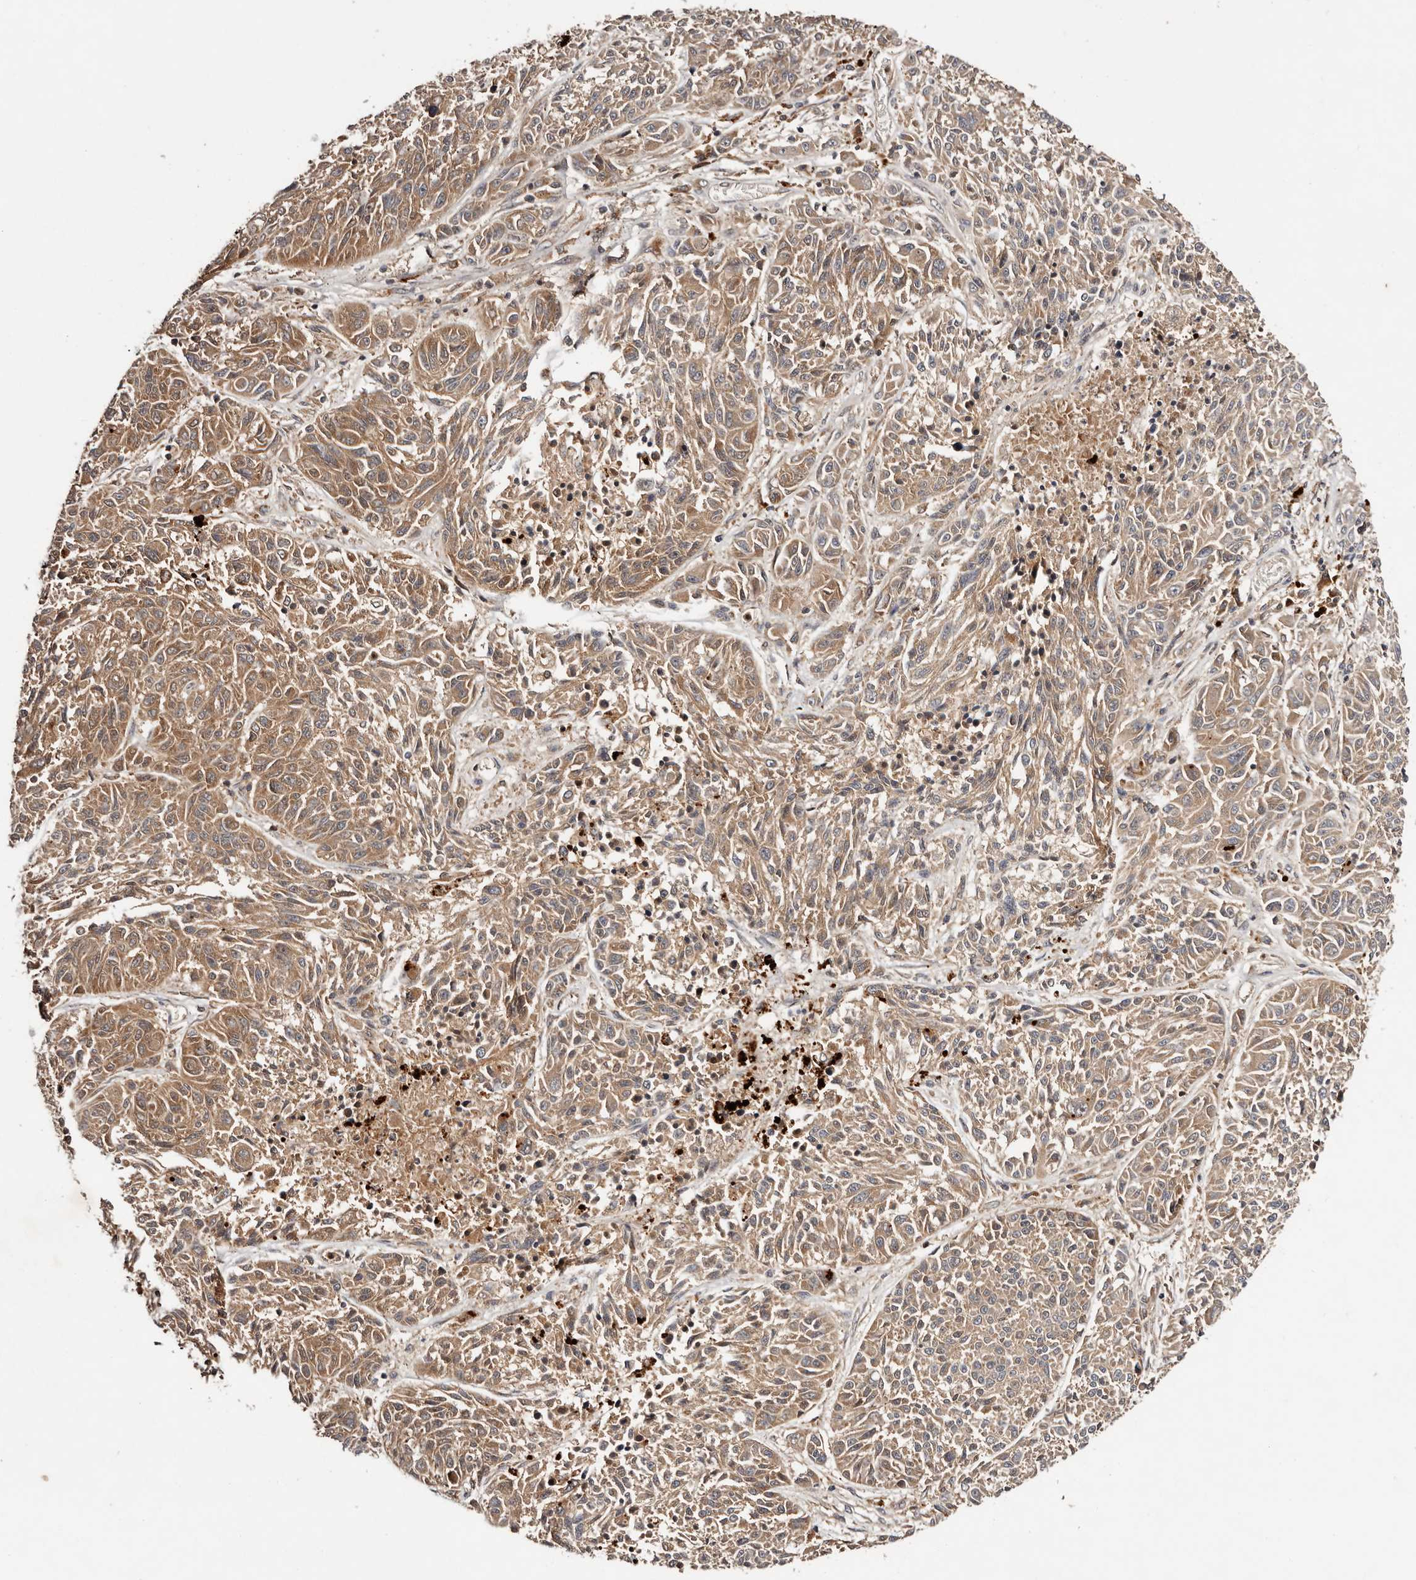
{"staining": {"intensity": "moderate", "quantity": ">75%", "location": "cytoplasmic/membranous"}, "tissue": "melanoma", "cell_type": "Tumor cells", "image_type": "cancer", "snomed": [{"axis": "morphology", "description": "Malignant melanoma, NOS"}, {"axis": "topography", "description": "Skin"}], "caption": "High-magnification brightfield microscopy of malignant melanoma stained with DAB (brown) and counterstained with hematoxylin (blue). tumor cells exhibit moderate cytoplasmic/membranous staining is identified in about>75% of cells.", "gene": "PKIB", "patient": {"sex": "male", "age": 53}}